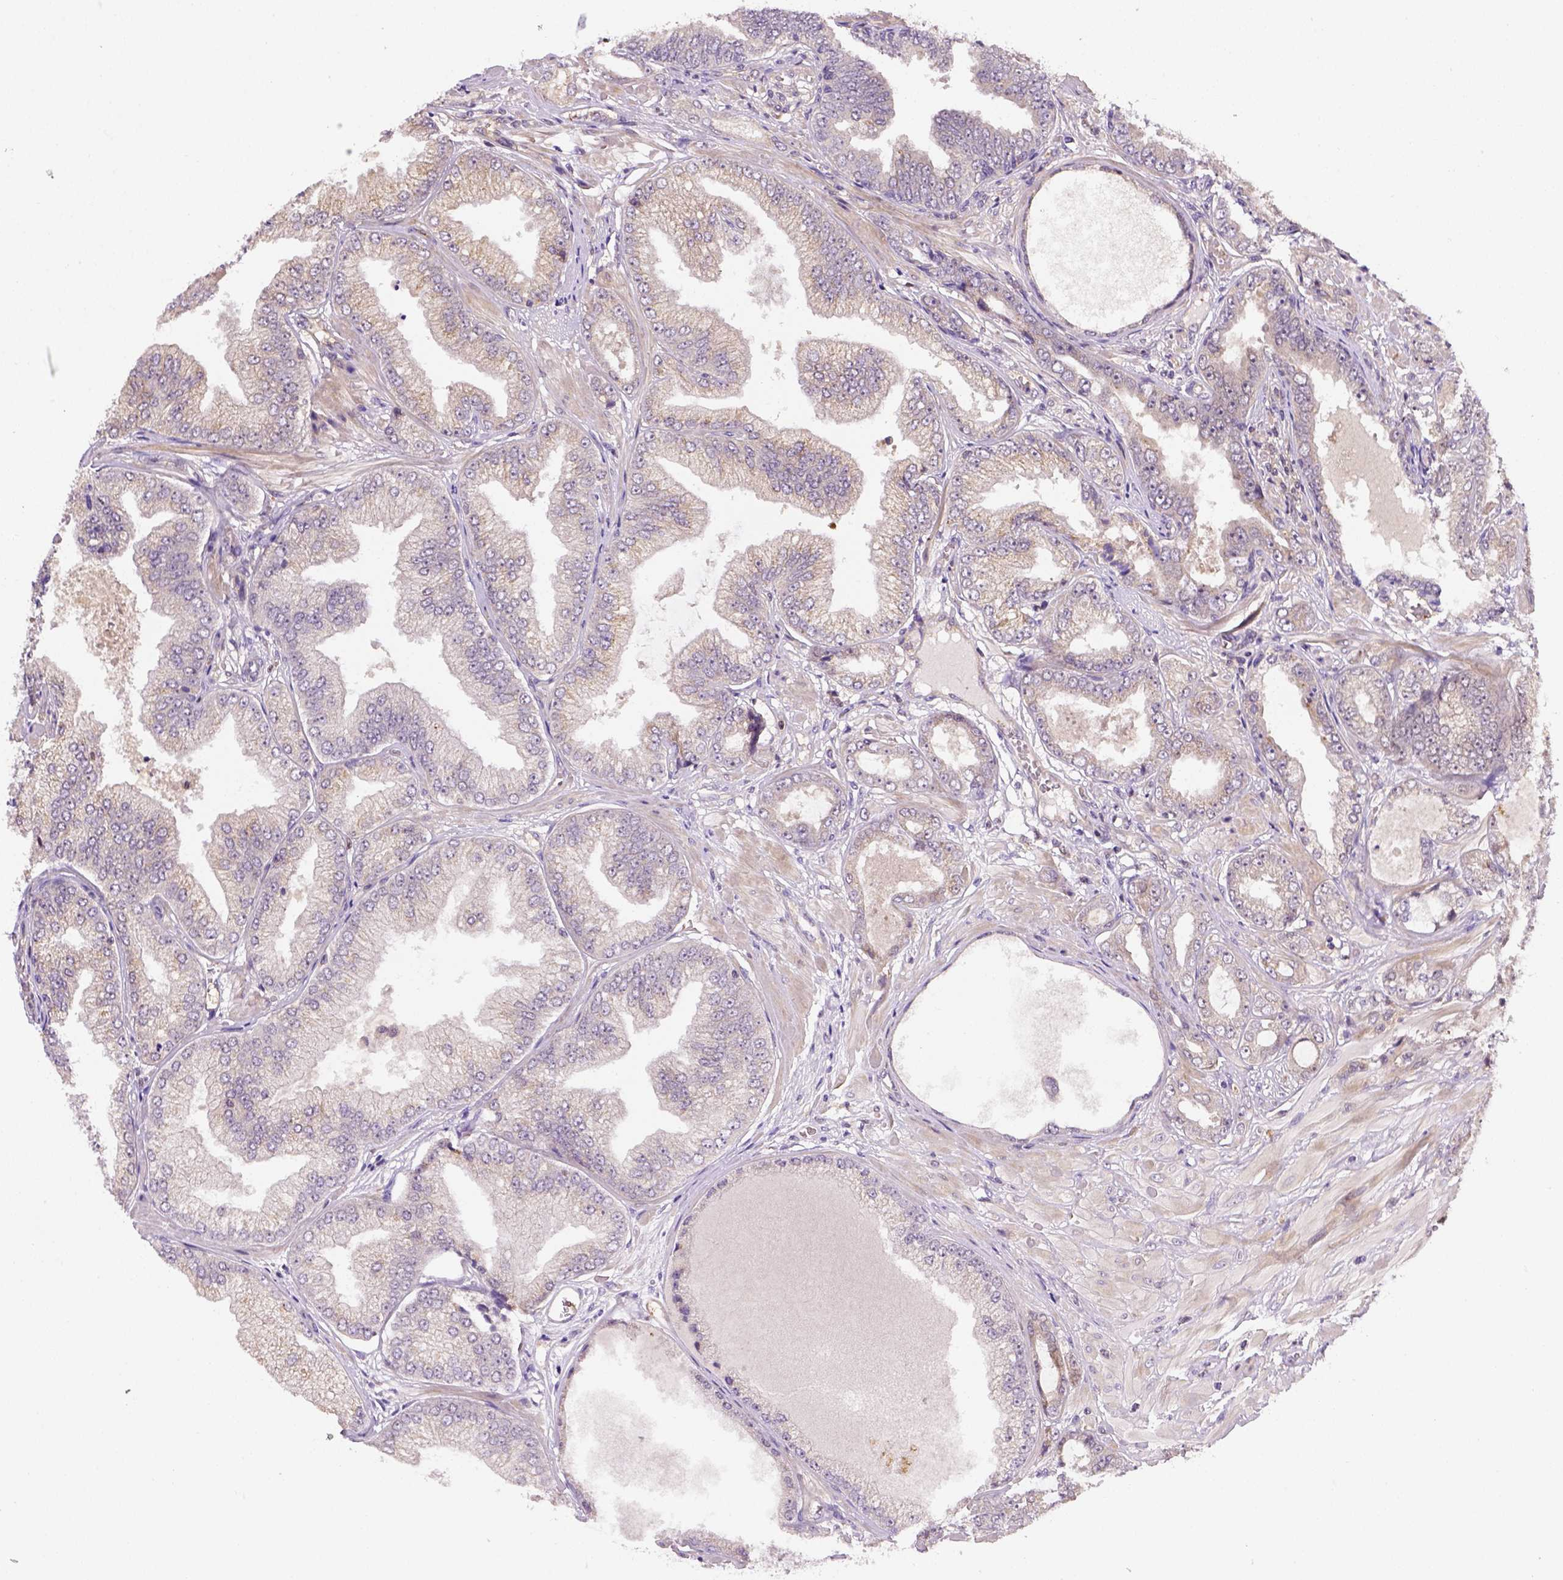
{"staining": {"intensity": "weak", "quantity": "25%-75%", "location": "cytoplasmic/membranous"}, "tissue": "prostate cancer", "cell_type": "Tumor cells", "image_type": "cancer", "snomed": [{"axis": "morphology", "description": "Adenocarcinoma, Low grade"}, {"axis": "topography", "description": "Prostate"}], "caption": "DAB immunohistochemical staining of human prostate cancer (low-grade adenocarcinoma) shows weak cytoplasmic/membranous protein positivity in approximately 25%-75% of tumor cells.", "gene": "MATK", "patient": {"sex": "male", "age": 55}}